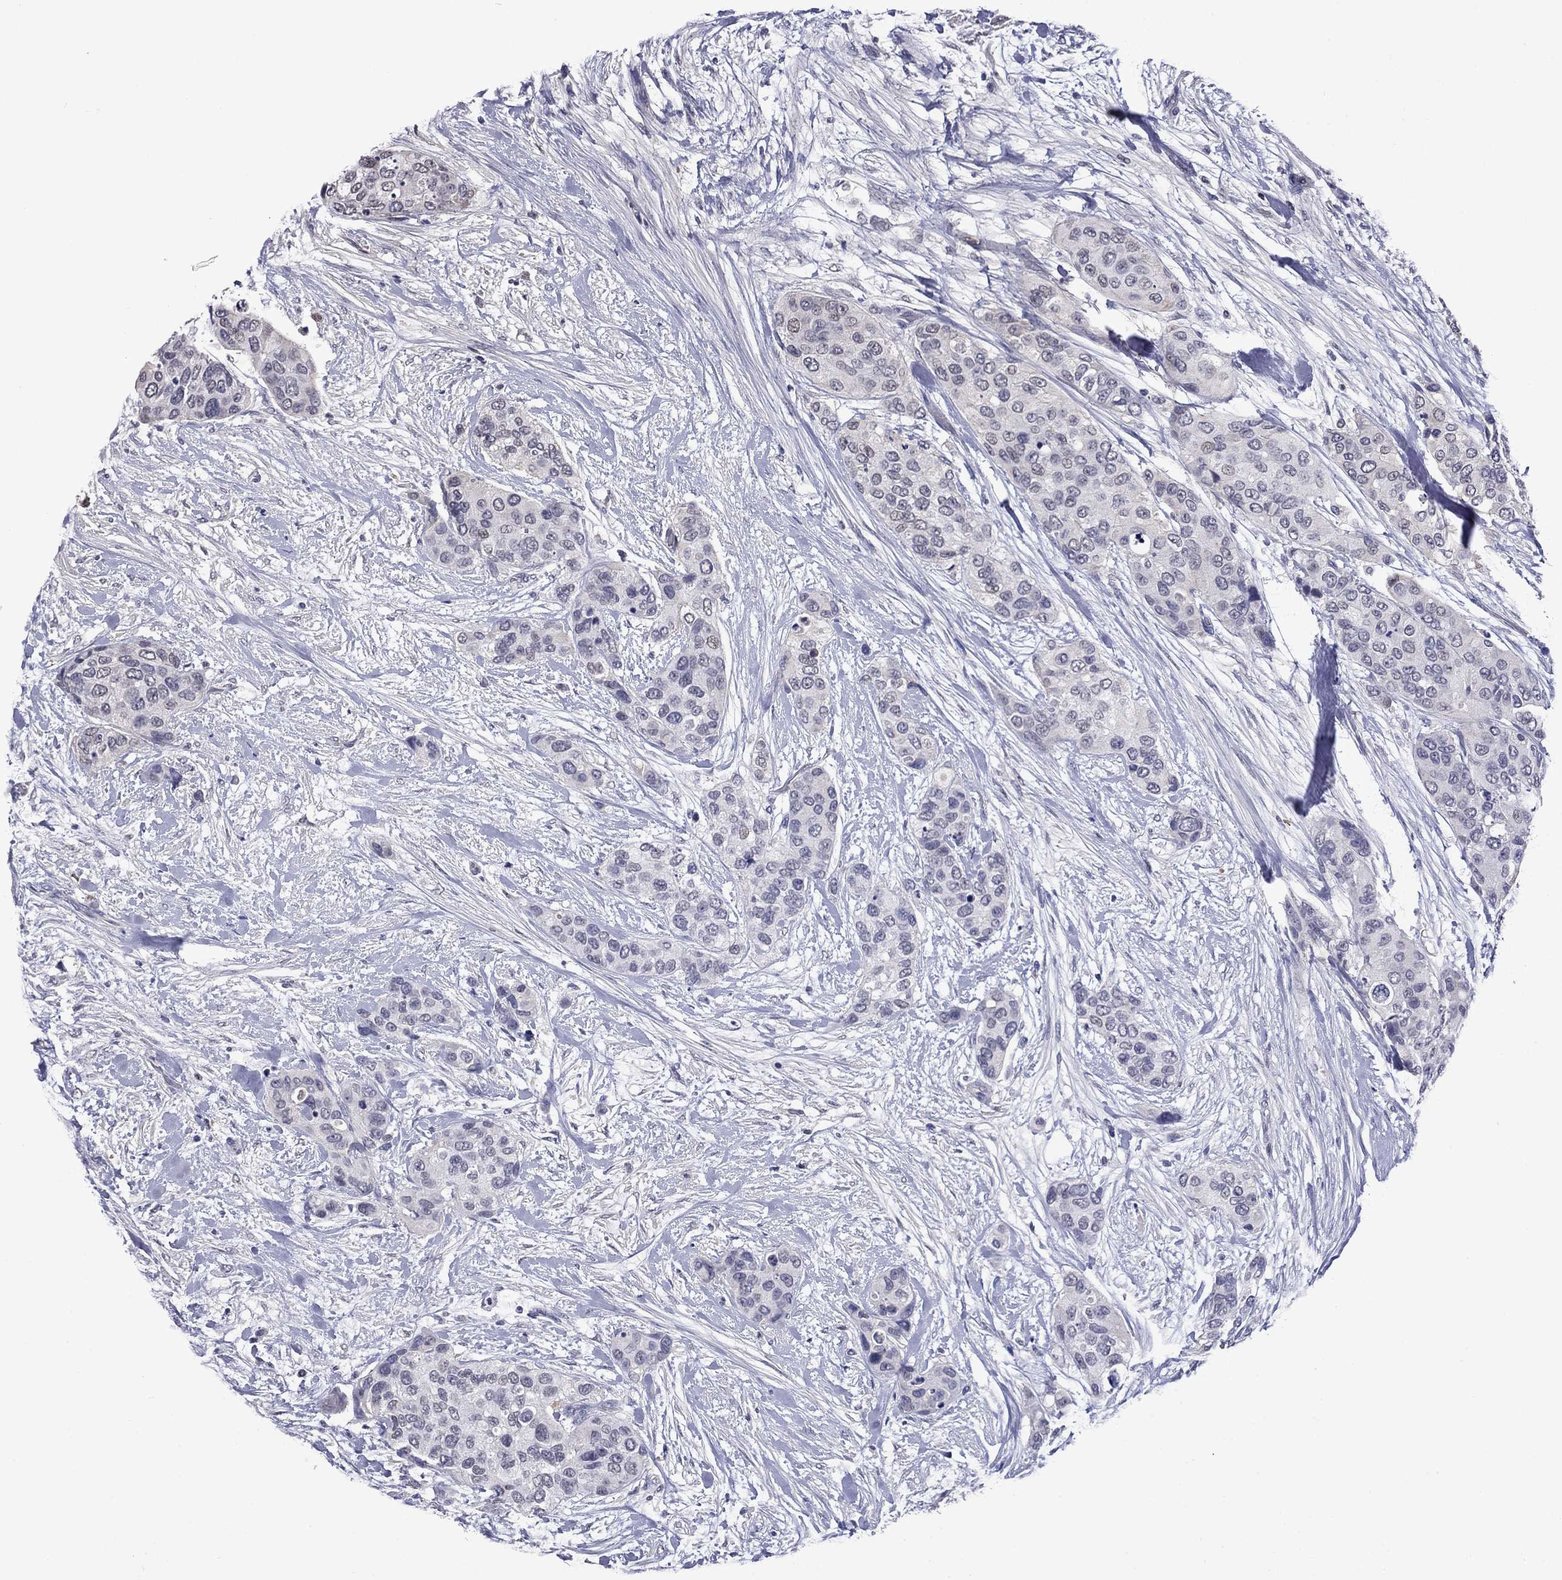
{"staining": {"intensity": "negative", "quantity": "none", "location": "none"}, "tissue": "urothelial cancer", "cell_type": "Tumor cells", "image_type": "cancer", "snomed": [{"axis": "morphology", "description": "Urothelial carcinoma, High grade"}, {"axis": "topography", "description": "Urinary bladder"}], "caption": "The immunohistochemistry (IHC) histopathology image has no significant positivity in tumor cells of urothelial cancer tissue. Brightfield microscopy of IHC stained with DAB (3,3'-diaminobenzidine) (brown) and hematoxylin (blue), captured at high magnification.", "gene": "APOA2", "patient": {"sex": "male", "age": 77}}